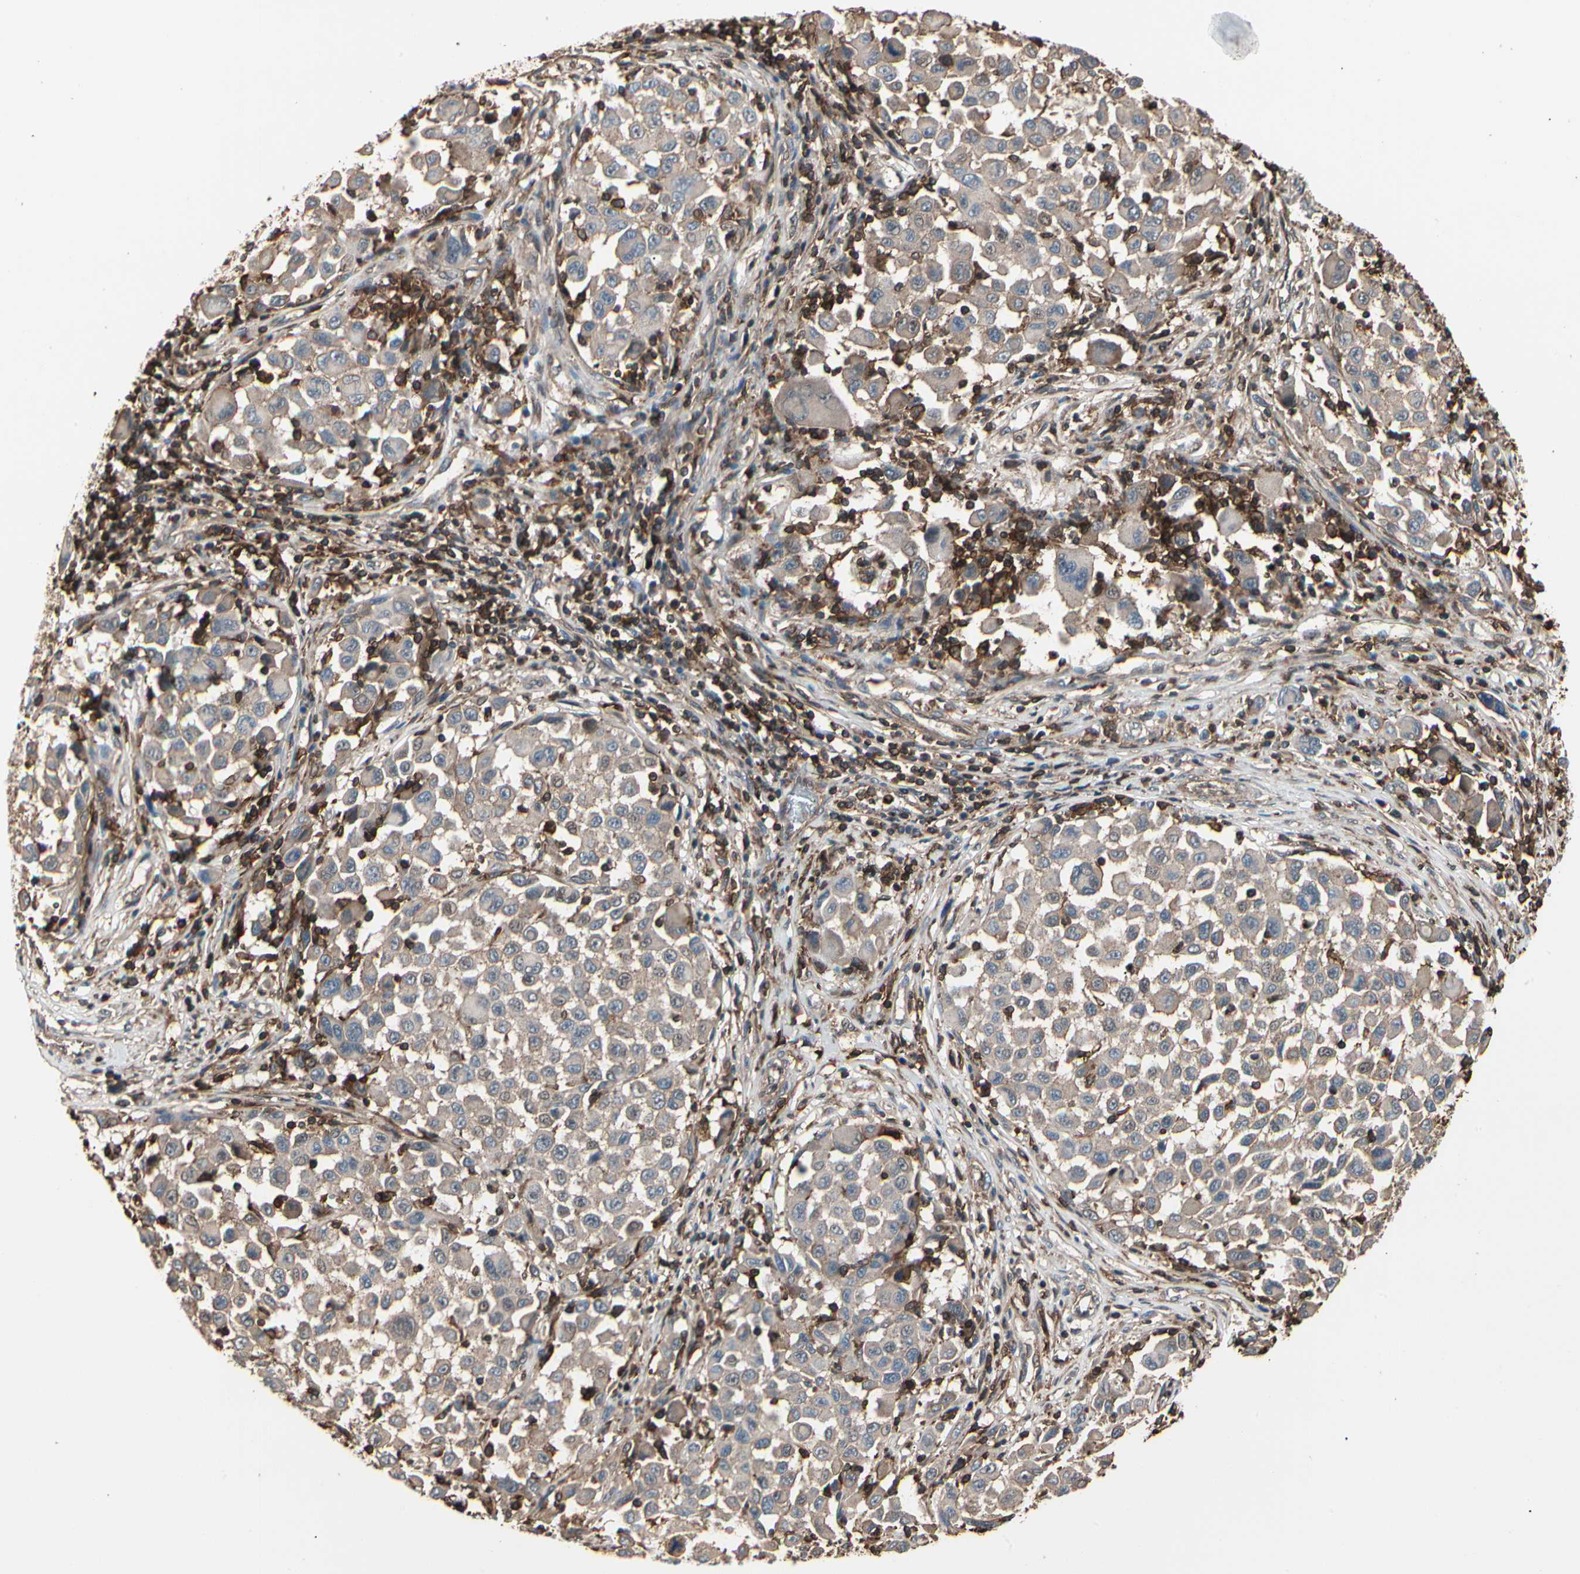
{"staining": {"intensity": "weak", "quantity": ">75%", "location": "cytoplasmic/membranous"}, "tissue": "melanoma", "cell_type": "Tumor cells", "image_type": "cancer", "snomed": [{"axis": "morphology", "description": "Malignant melanoma, Metastatic site"}, {"axis": "topography", "description": "Lymph node"}], "caption": "Immunohistochemical staining of malignant melanoma (metastatic site) demonstrates weak cytoplasmic/membranous protein staining in about >75% of tumor cells.", "gene": "MAPK13", "patient": {"sex": "male", "age": 61}}